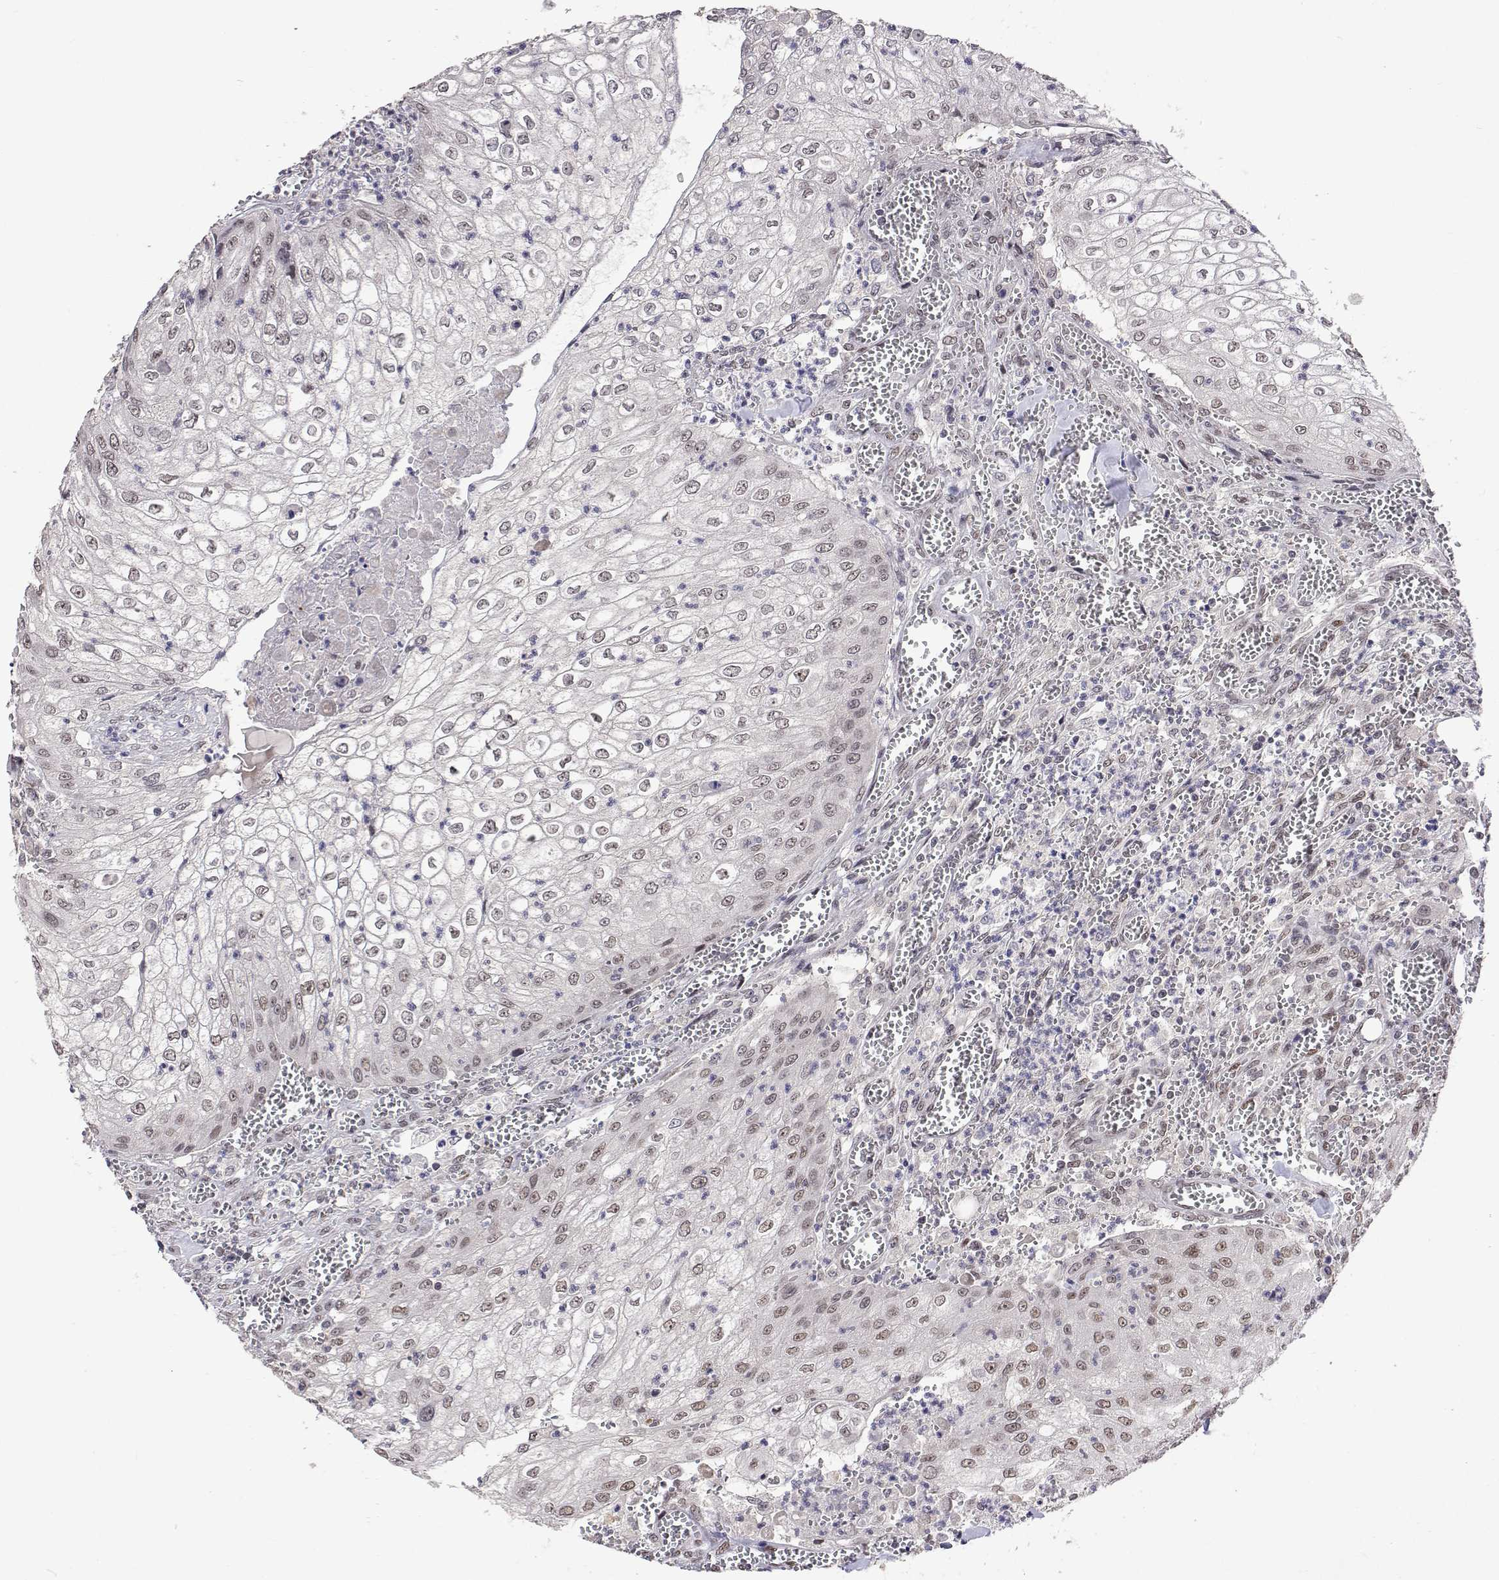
{"staining": {"intensity": "weak", "quantity": "<25%", "location": "nuclear"}, "tissue": "urothelial cancer", "cell_type": "Tumor cells", "image_type": "cancer", "snomed": [{"axis": "morphology", "description": "Urothelial carcinoma, High grade"}, {"axis": "topography", "description": "Urinary bladder"}], "caption": "This is a micrograph of immunohistochemistry staining of urothelial cancer, which shows no staining in tumor cells.", "gene": "HNRNPA0", "patient": {"sex": "male", "age": 62}}